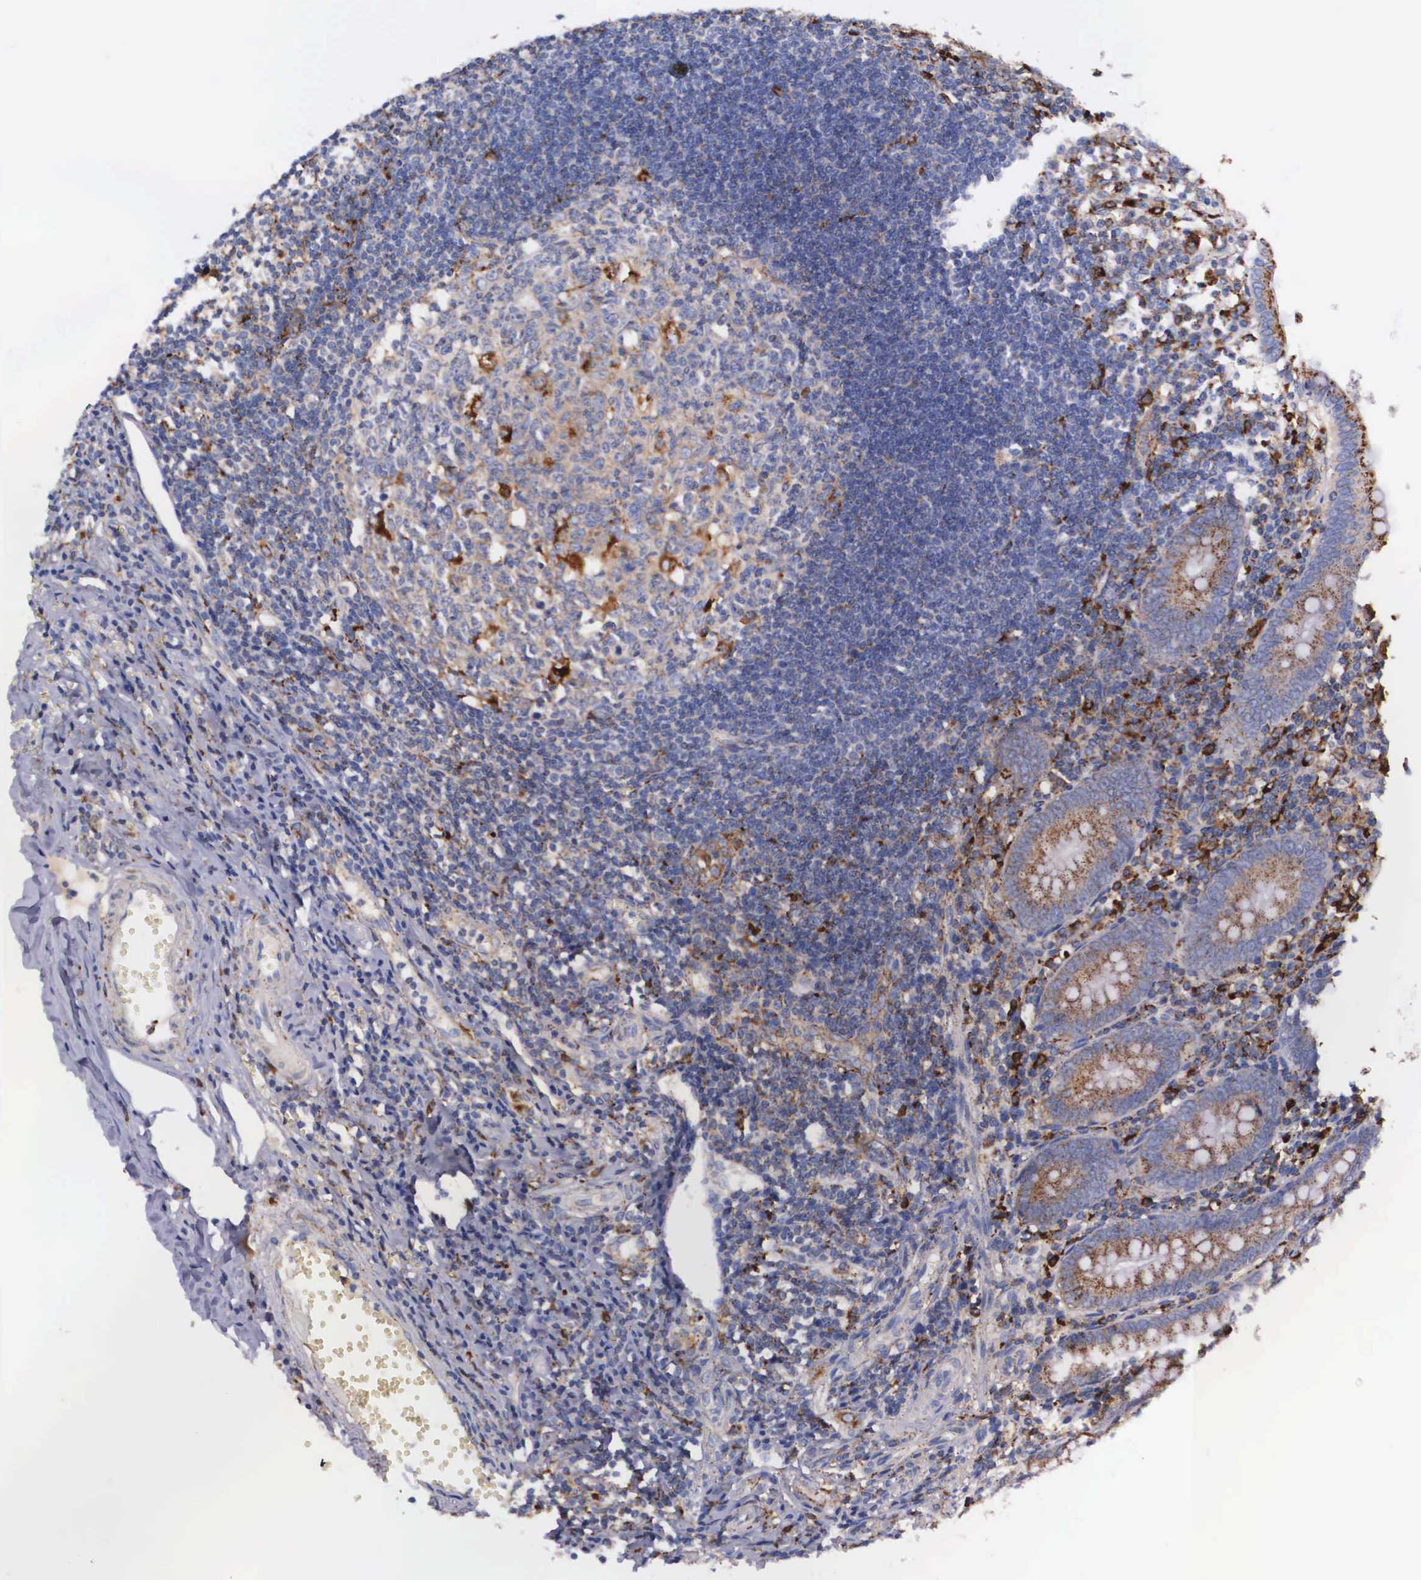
{"staining": {"intensity": "moderate", "quantity": ">75%", "location": "cytoplasmic/membranous"}, "tissue": "appendix", "cell_type": "Glandular cells", "image_type": "normal", "snomed": [{"axis": "morphology", "description": "Normal tissue, NOS"}, {"axis": "topography", "description": "Appendix"}], "caption": "IHC (DAB (3,3'-diaminobenzidine)) staining of unremarkable human appendix demonstrates moderate cytoplasmic/membranous protein staining in approximately >75% of glandular cells. Using DAB (brown) and hematoxylin (blue) stains, captured at high magnification using brightfield microscopy.", "gene": "NAGA", "patient": {"sex": "female", "age": 19}}